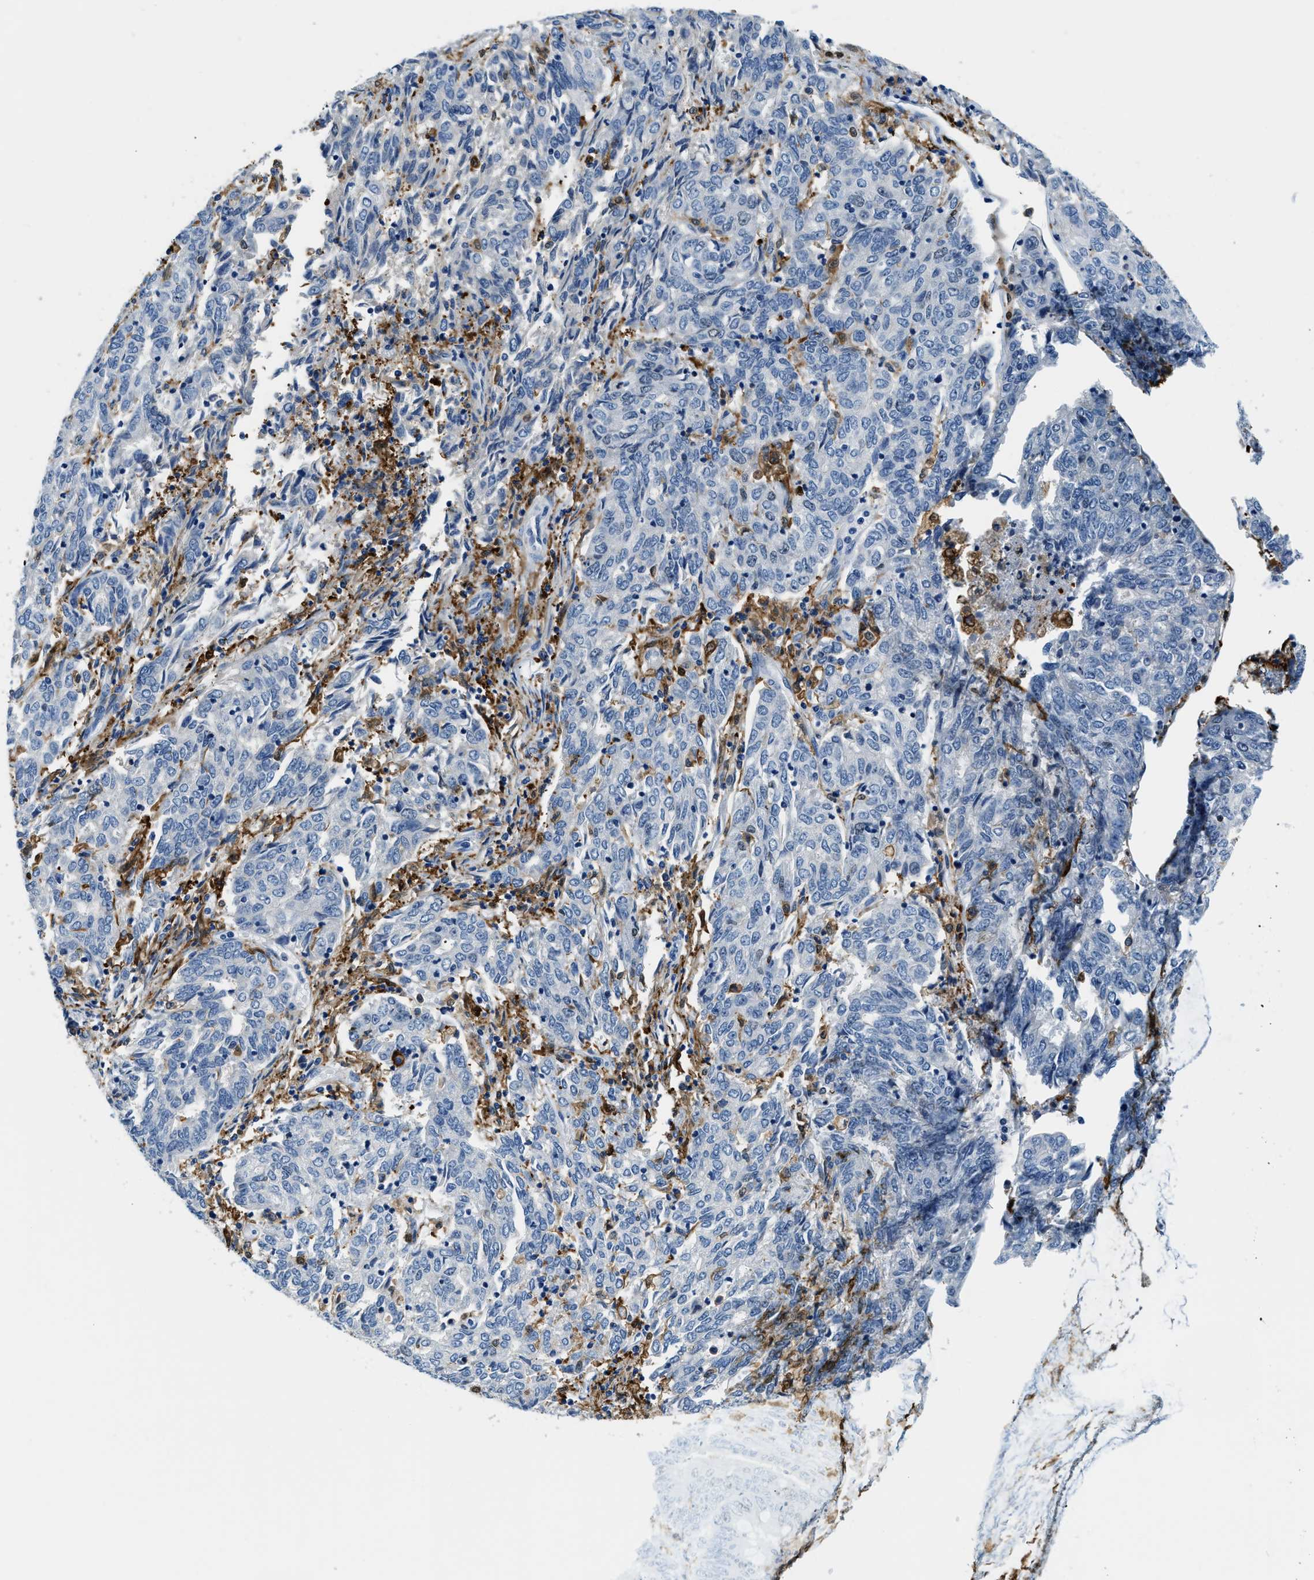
{"staining": {"intensity": "negative", "quantity": "none", "location": "none"}, "tissue": "endometrial cancer", "cell_type": "Tumor cells", "image_type": "cancer", "snomed": [{"axis": "morphology", "description": "Adenocarcinoma, NOS"}, {"axis": "topography", "description": "Endometrium"}], "caption": "Tumor cells are negative for brown protein staining in endometrial adenocarcinoma.", "gene": "CAPG", "patient": {"sex": "female", "age": 80}}